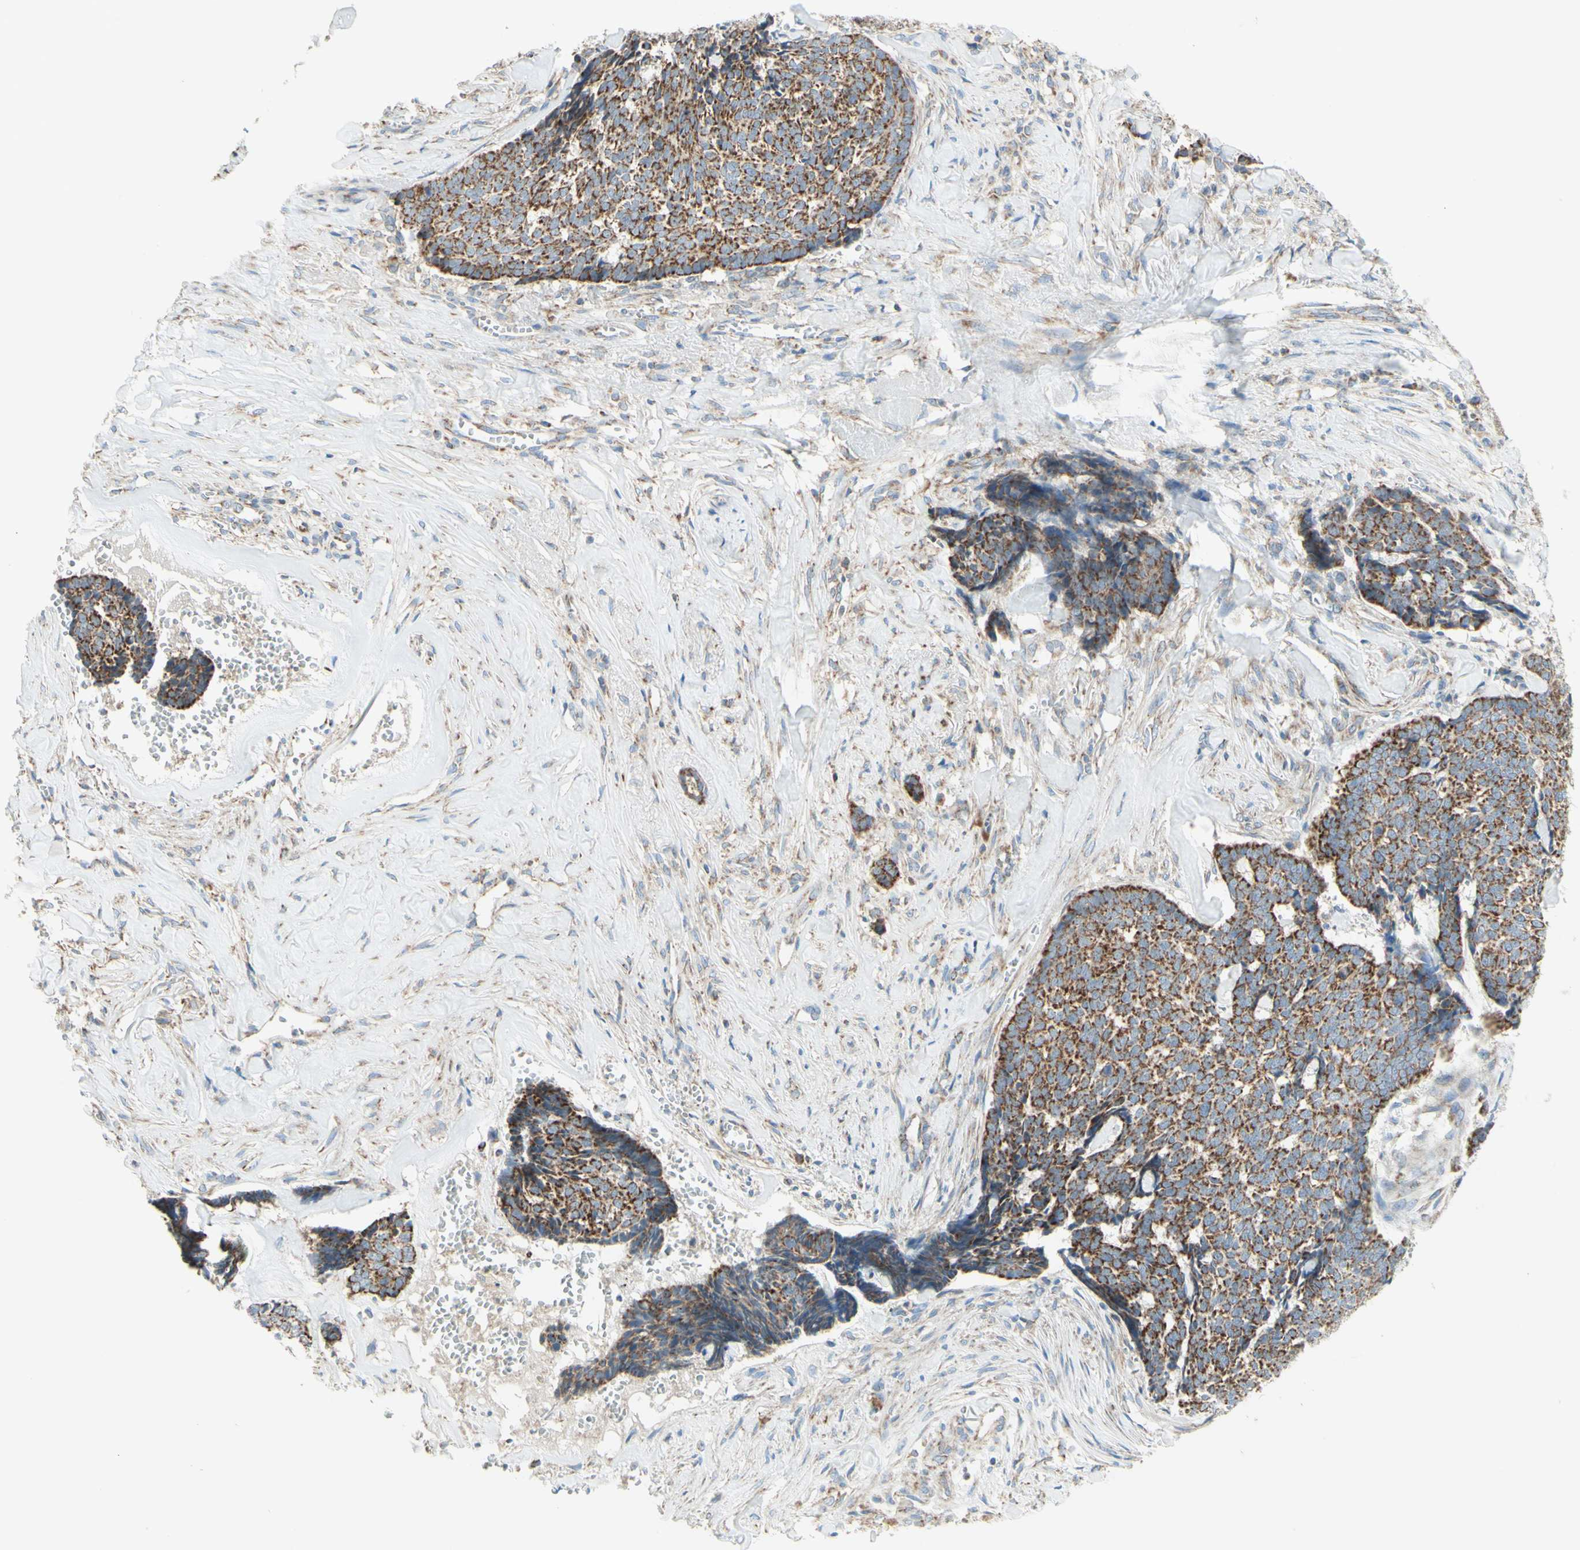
{"staining": {"intensity": "strong", "quantity": ">75%", "location": "cytoplasmic/membranous"}, "tissue": "skin cancer", "cell_type": "Tumor cells", "image_type": "cancer", "snomed": [{"axis": "morphology", "description": "Basal cell carcinoma"}, {"axis": "topography", "description": "Skin"}], "caption": "Immunohistochemical staining of human skin basal cell carcinoma reveals high levels of strong cytoplasmic/membranous protein expression in approximately >75% of tumor cells.", "gene": "ARMC10", "patient": {"sex": "male", "age": 84}}